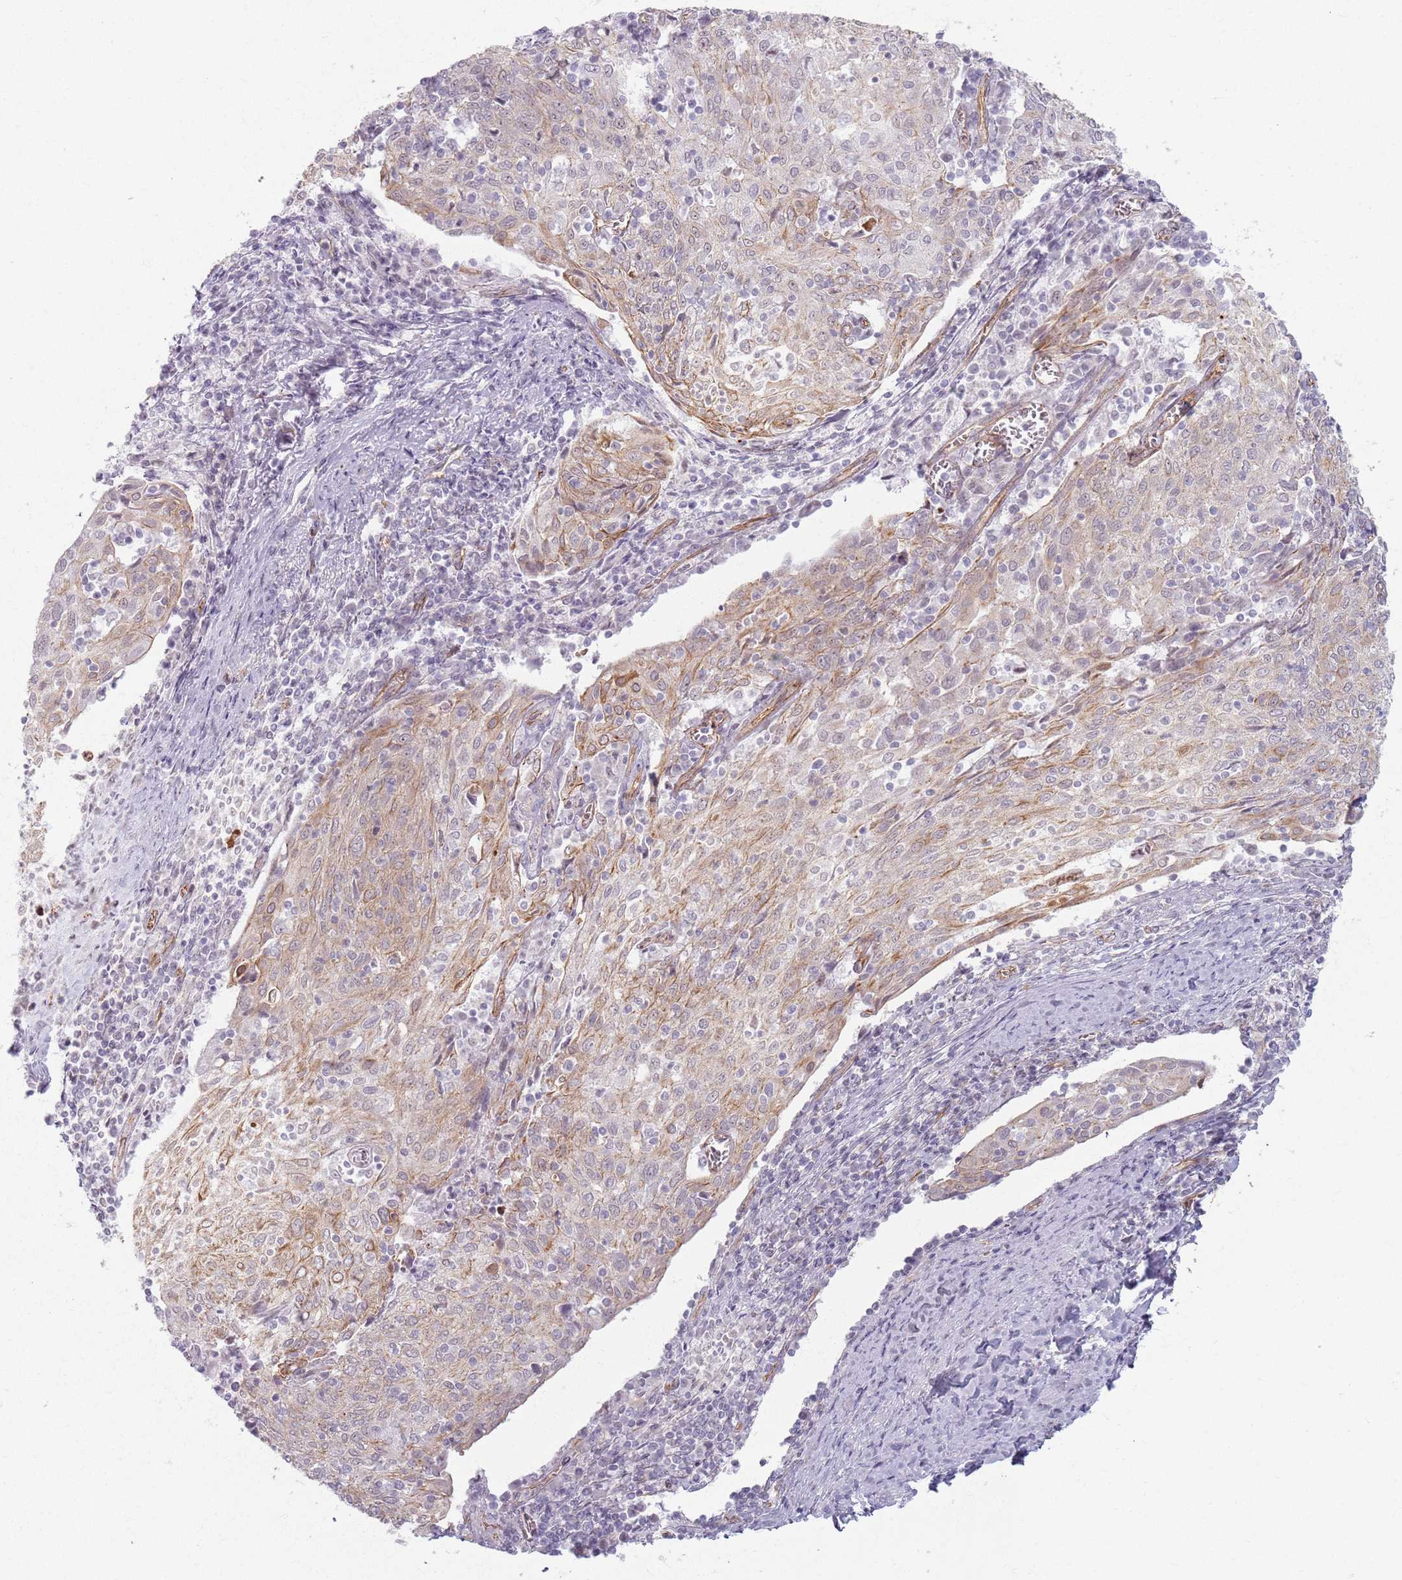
{"staining": {"intensity": "weak", "quantity": "25%-75%", "location": "cytoplasmic/membranous"}, "tissue": "cervical cancer", "cell_type": "Tumor cells", "image_type": "cancer", "snomed": [{"axis": "morphology", "description": "Squamous cell carcinoma, NOS"}, {"axis": "topography", "description": "Cervix"}], "caption": "A low amount of weak cytoplasmic/membranous staining is seen in about 25%-75% of tumor cells in cervical cancer (squamous cell carcinoma) tissue.", "gene": "KCNA5", "patient": {"sex": "female", "age": 52}}